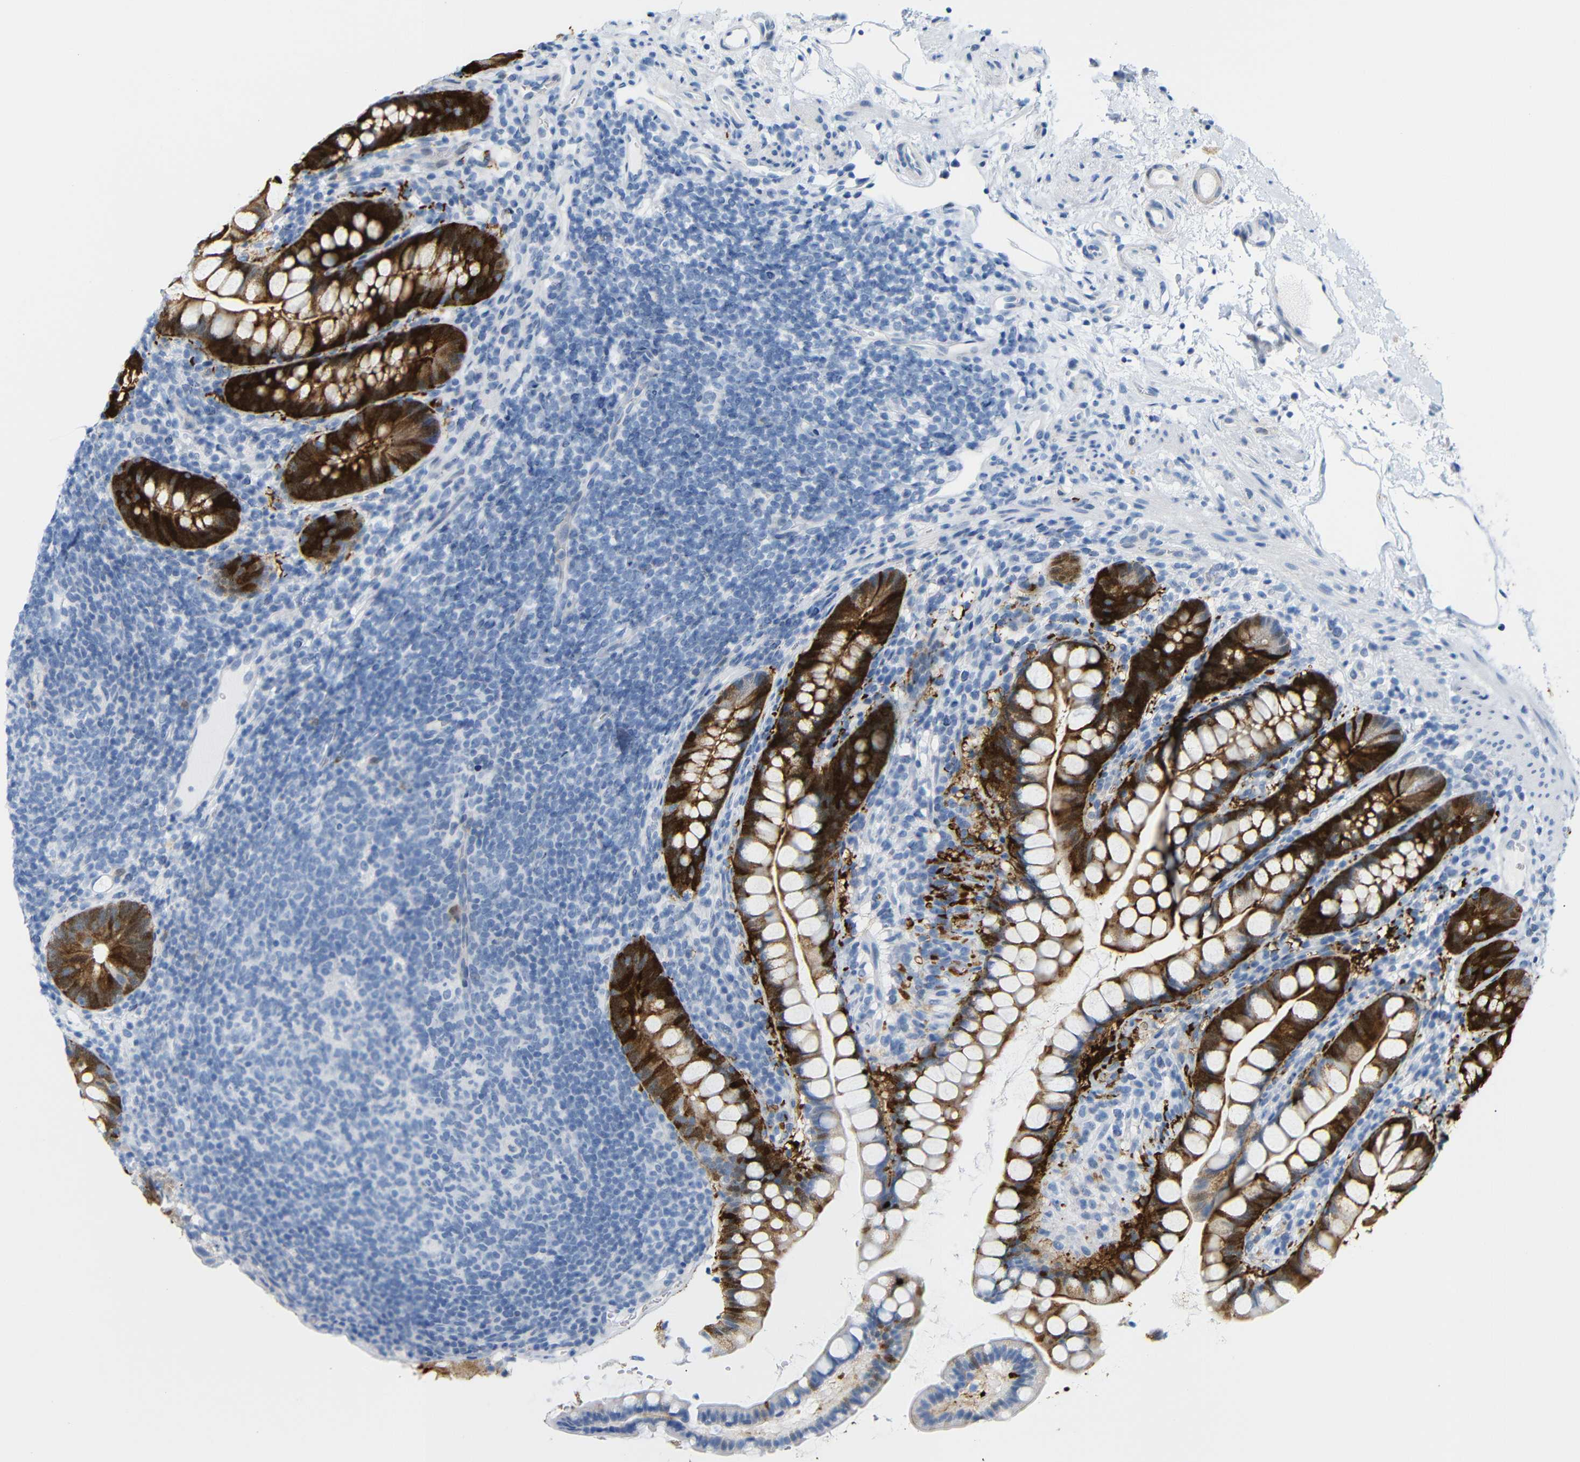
{"staining": {"intensity": "strong", "quantity": "25%-75%", "location": "cytoplasmic/membranous"}, "tissue": "small intestine", "cell_type": "Glandular cells", "image_type": "normal", "snomed": [{"axis": "morphology", "description": "Normal tissue, NOS"}, {"axis": "topography", "description": "Small intestine"}], "caption": "This is an image of immunohistochemistry (IHC) staining of unremarkable small intestine, which shows strong positivity in the cytoplasmic/membranous of glandular cells.", "gene": "MT1A", "patient": {"sex": "female", "age": 84}}